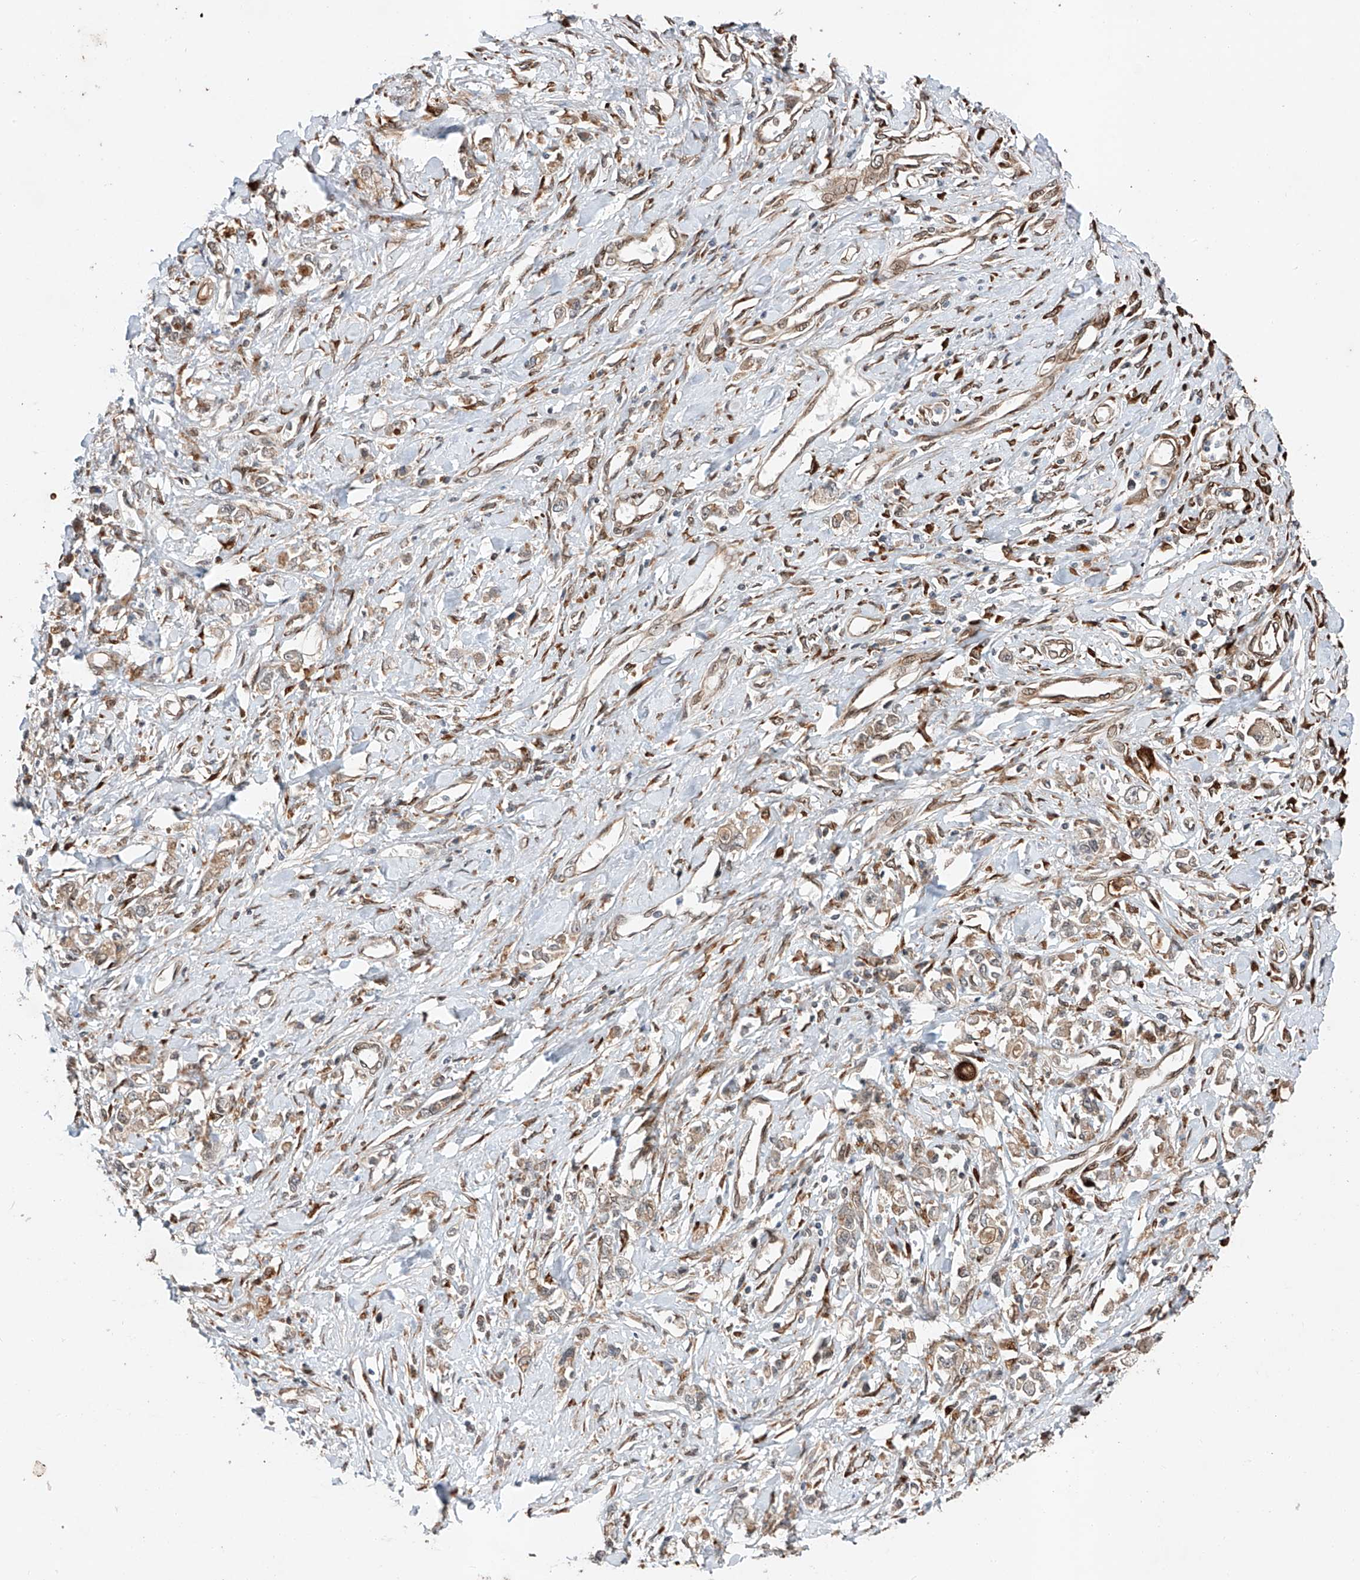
{"staining": {"intensity": "weak", "quantity": "25%-75%", "location": "cytoplasmic/membranous"}, "tissue": "stomach cancer", "cell_type": "Tumor cells", "image_type": "cancer", "snomed": [{"axis": "morphology", "description": "Adenocarcinoma, NOS"}, {"axis": "topography", "description": "Stomach"}], "caption": "Stomach cancer (adenocarcinoma) tissue exhibits weak cytoplasmic/membranous positivity in about 25%-75% of tumor cells", "gene": "ZFP28", "patient": {"sex": "female", "age": 76}}